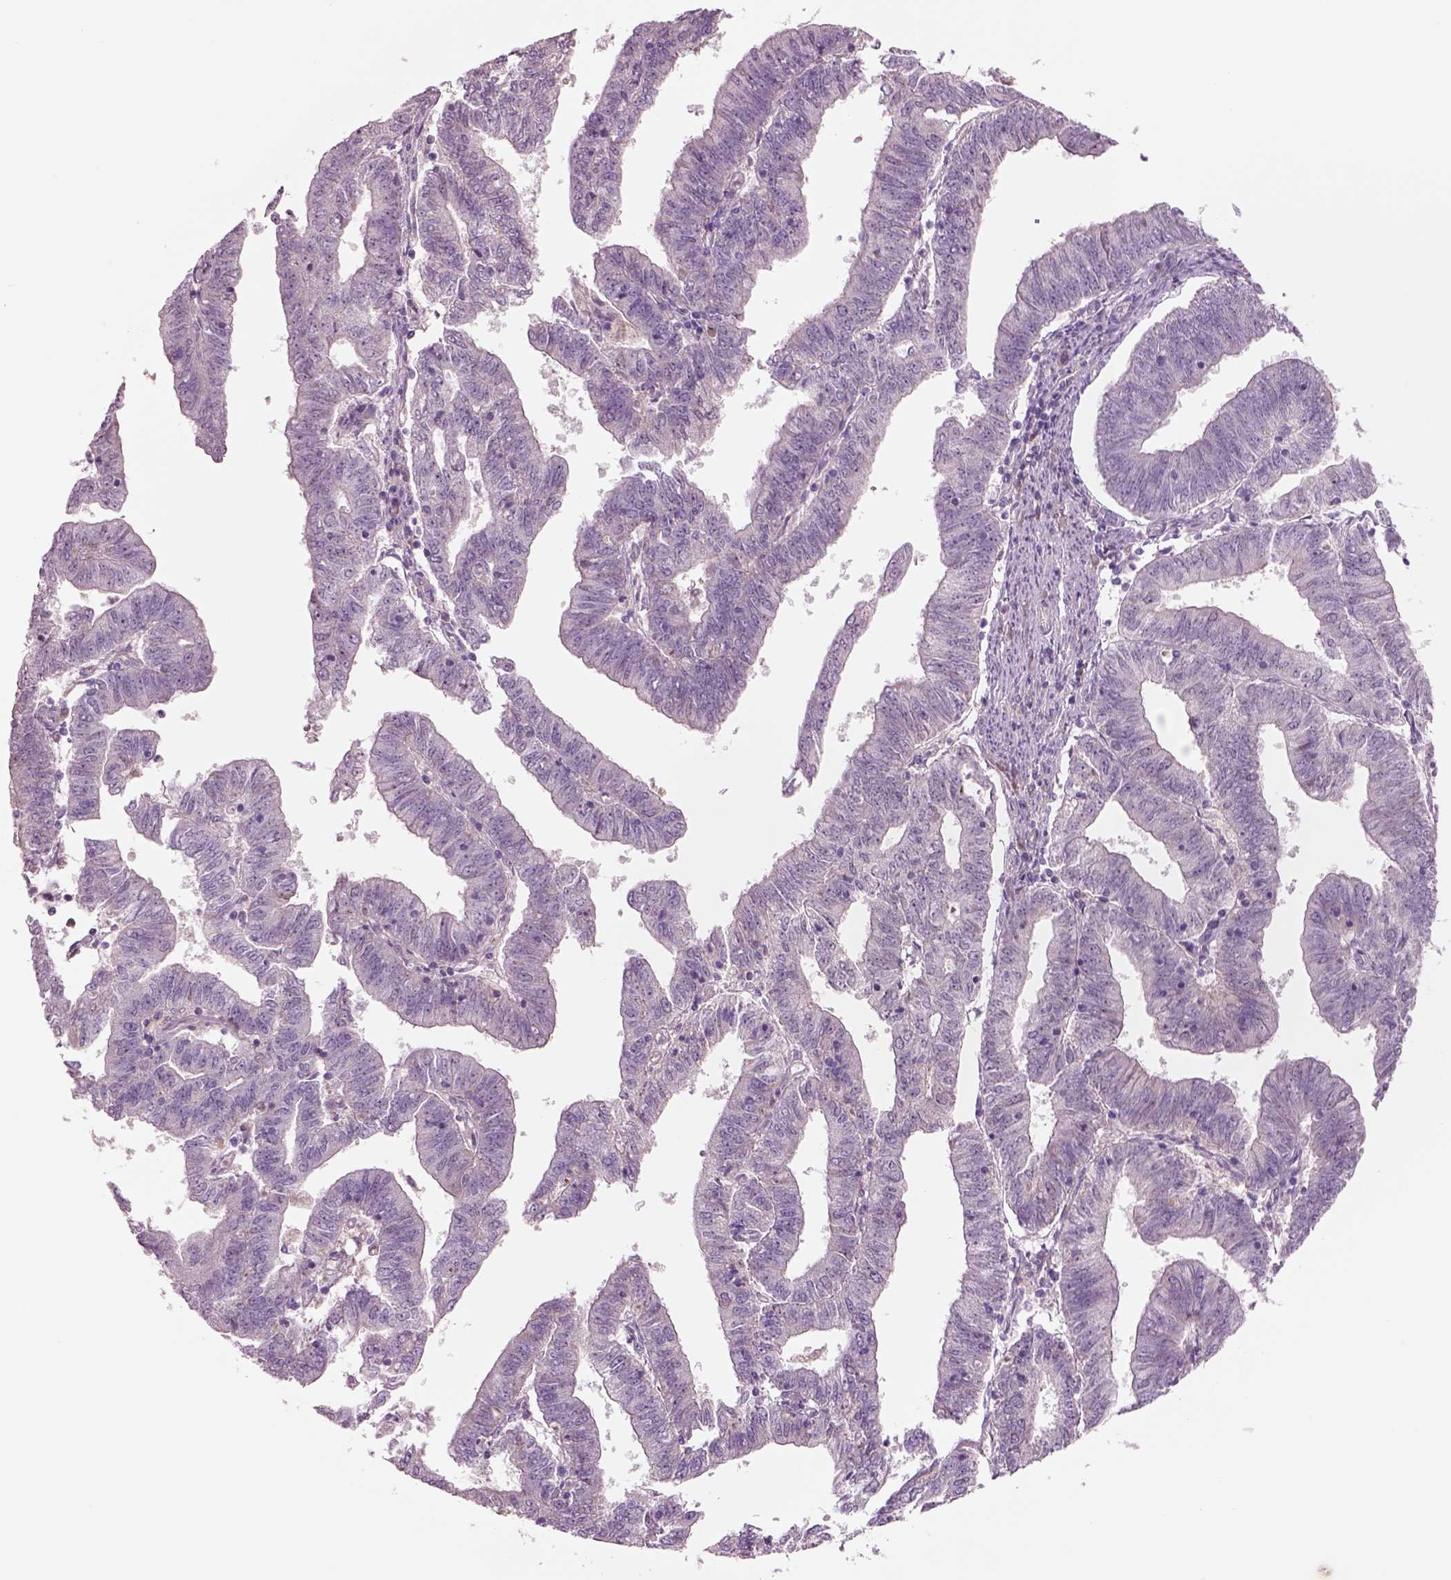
{"staining": {"intensity": "negative", "quantity": "none", "location": "none"}, "tissue": "endometrial cancer", "cell_type": "Tumor cells", "image_type": "cancer", "snomed": [{"axis": "morphology", "description": "Adenocarcinoma, NOS"}, {"axis": "topography", "description": "Endometrium"}], "caption": "This is a image of immunohistochemistry staining of endometrial adenocarcinoma, which shows no positivity in tumor cells.", "gene": "PLPP7", "patient": {"sex": "female", "age": 82}}